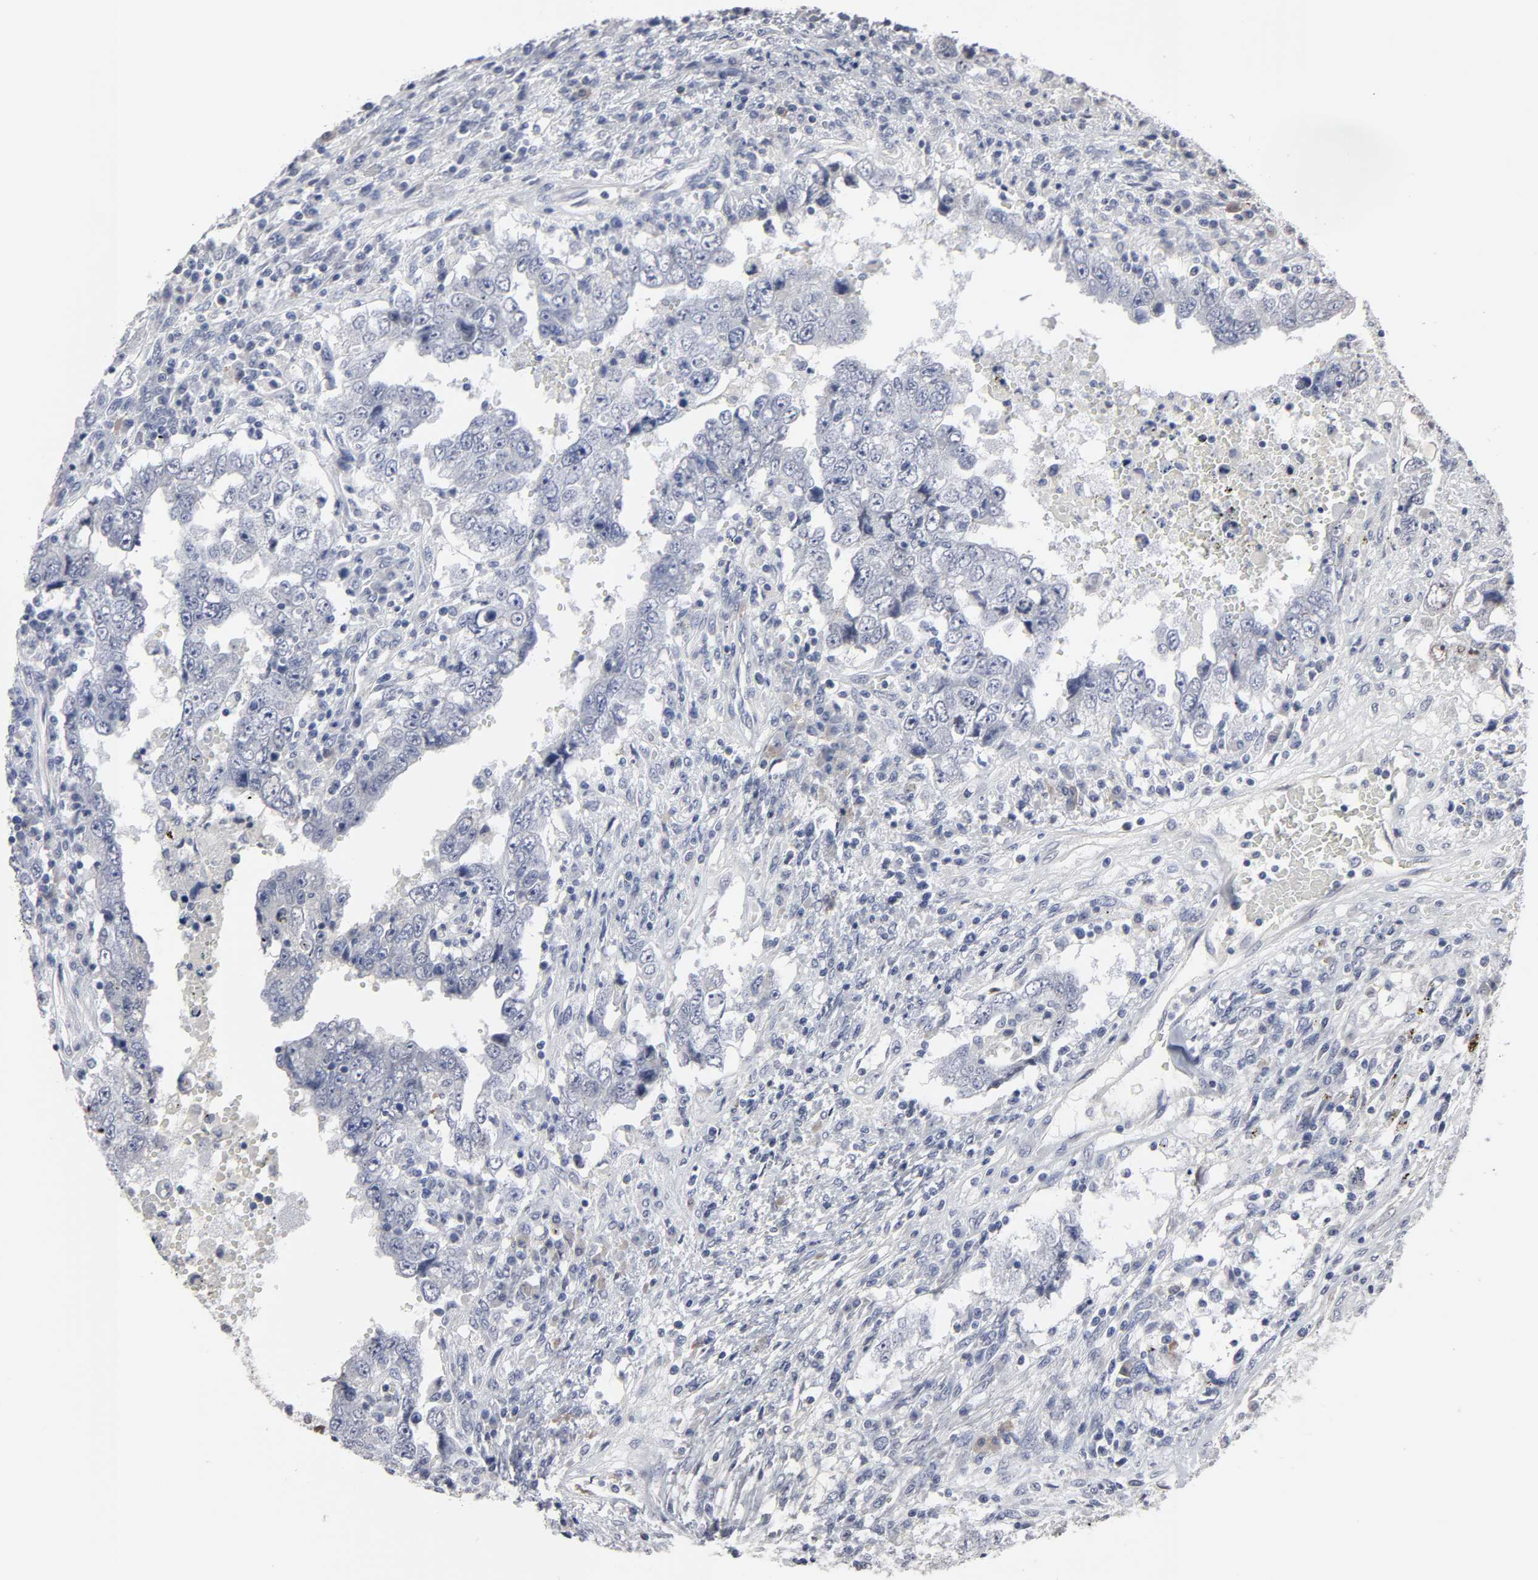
{"staining": {"intensity": "negative", "quantity": "none", "location": "none"}, "tissue": "testis cancer", "cell_type": "Tumor cells", "image_type": "cancer", "snomed": [{"axis": "morphology", "description": "Carcinoma, Embryonal, NOS"}, {"axis": "topography", "description": "Testis"}], "caption": "This is an immunohistochemistry histopathology image of human testis cancer (embryonal carcinoma). There is no staining in tumor cells.", "gene": "HNF4A", "patient": {"sex": "male", "age": 26}}